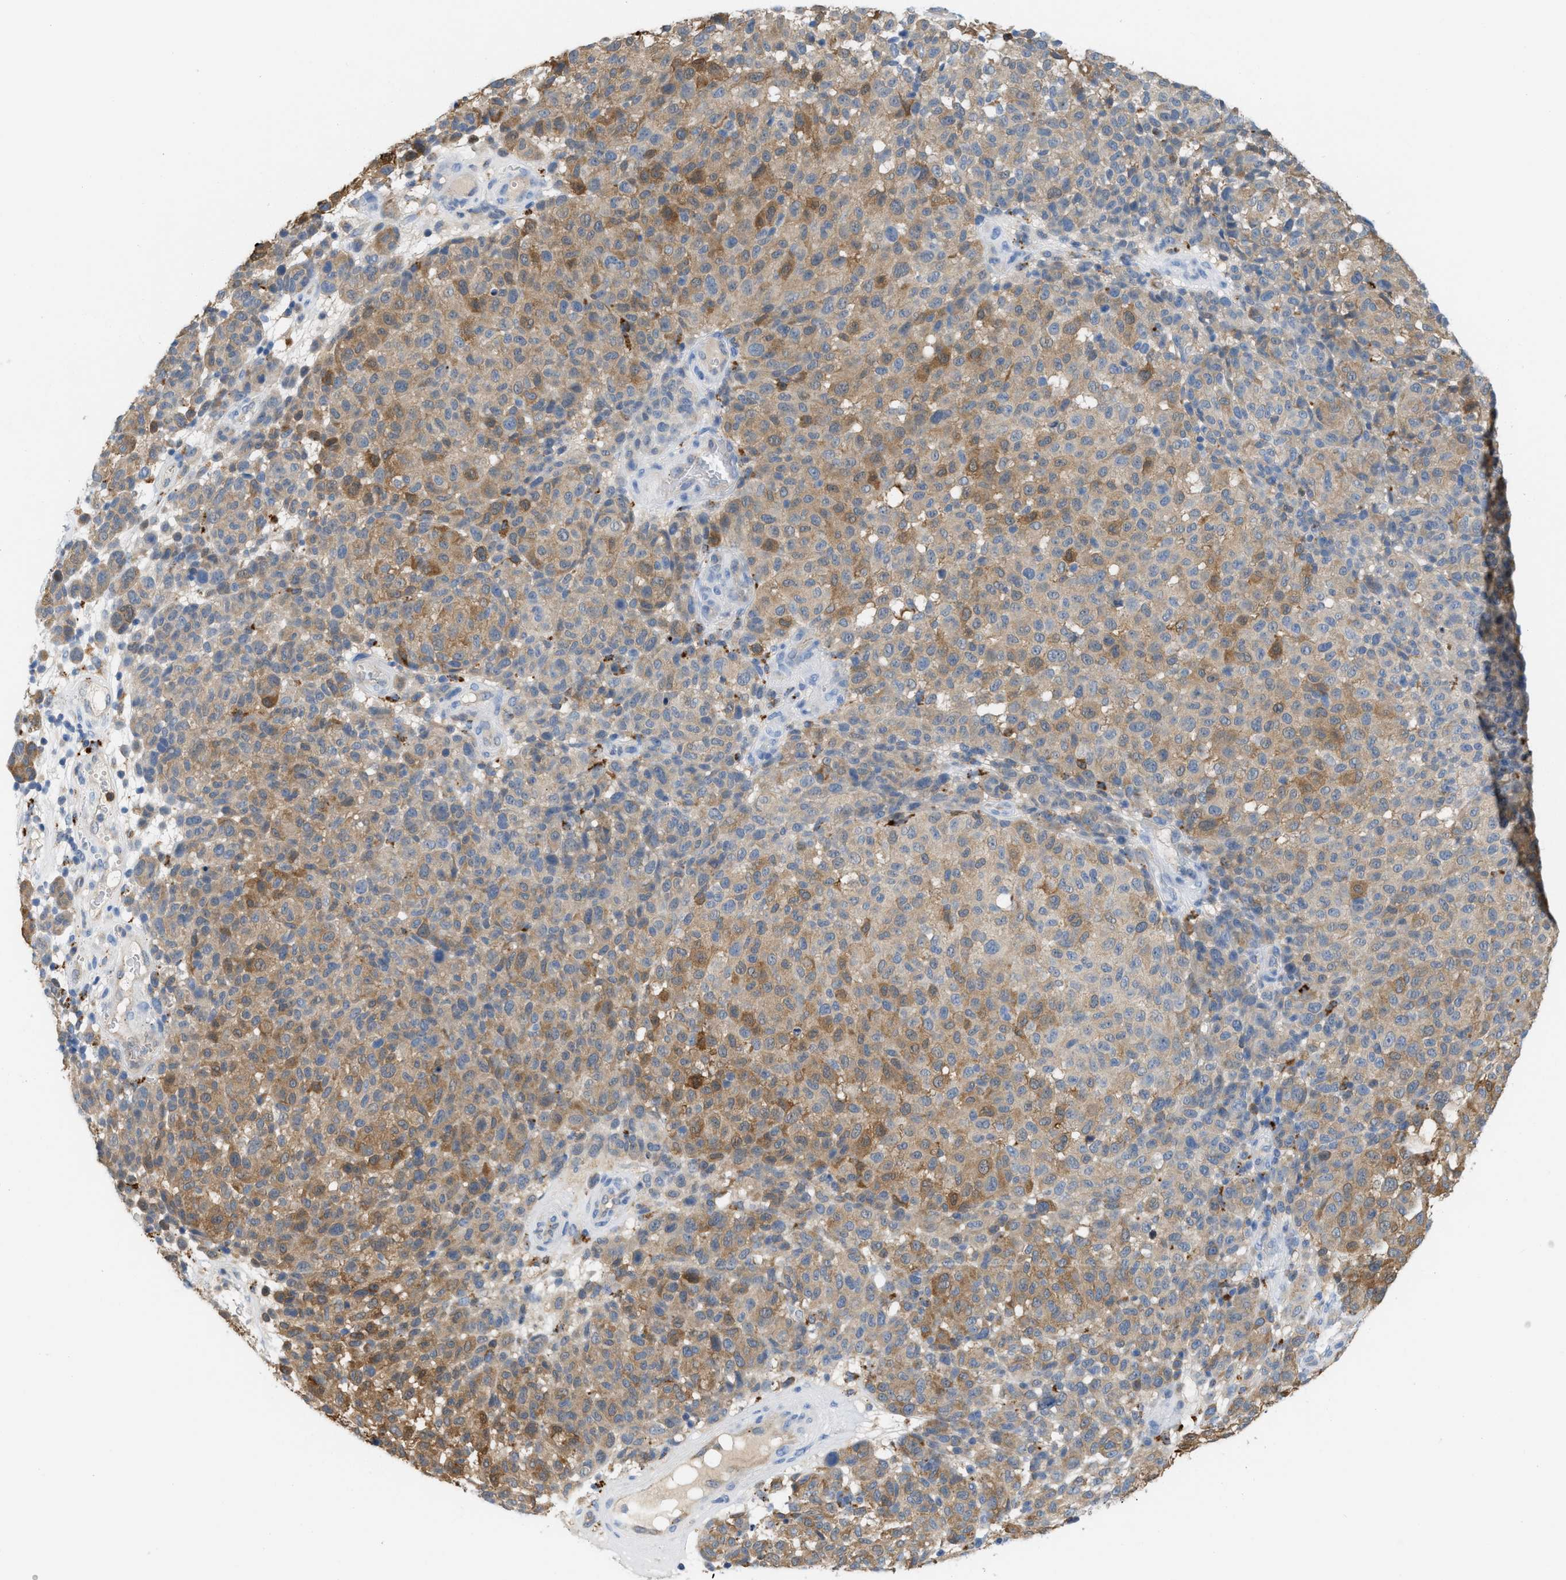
{"staining": {"intensity": "moderate", "quantity": ">75%", "location": "cytoplasmic/membranous"}, "tissue": "melanoma", "cell_type": "Tumor cells", "image_type": "cancer", "snomed": [{"axis": "morphology", "description": "Malignant melanoma, NOS"}, {"axis": "topography", "description": "Skin"}], "caption": "An immunohistochemistry micrograph of tumor tissue is shown. Protein staining in brown labels moderate cytoplasmic/membranous positivity in melanoma within tumor cells.", "gene": "CSTB", "patient": {"sex": "male", "age": 59}}